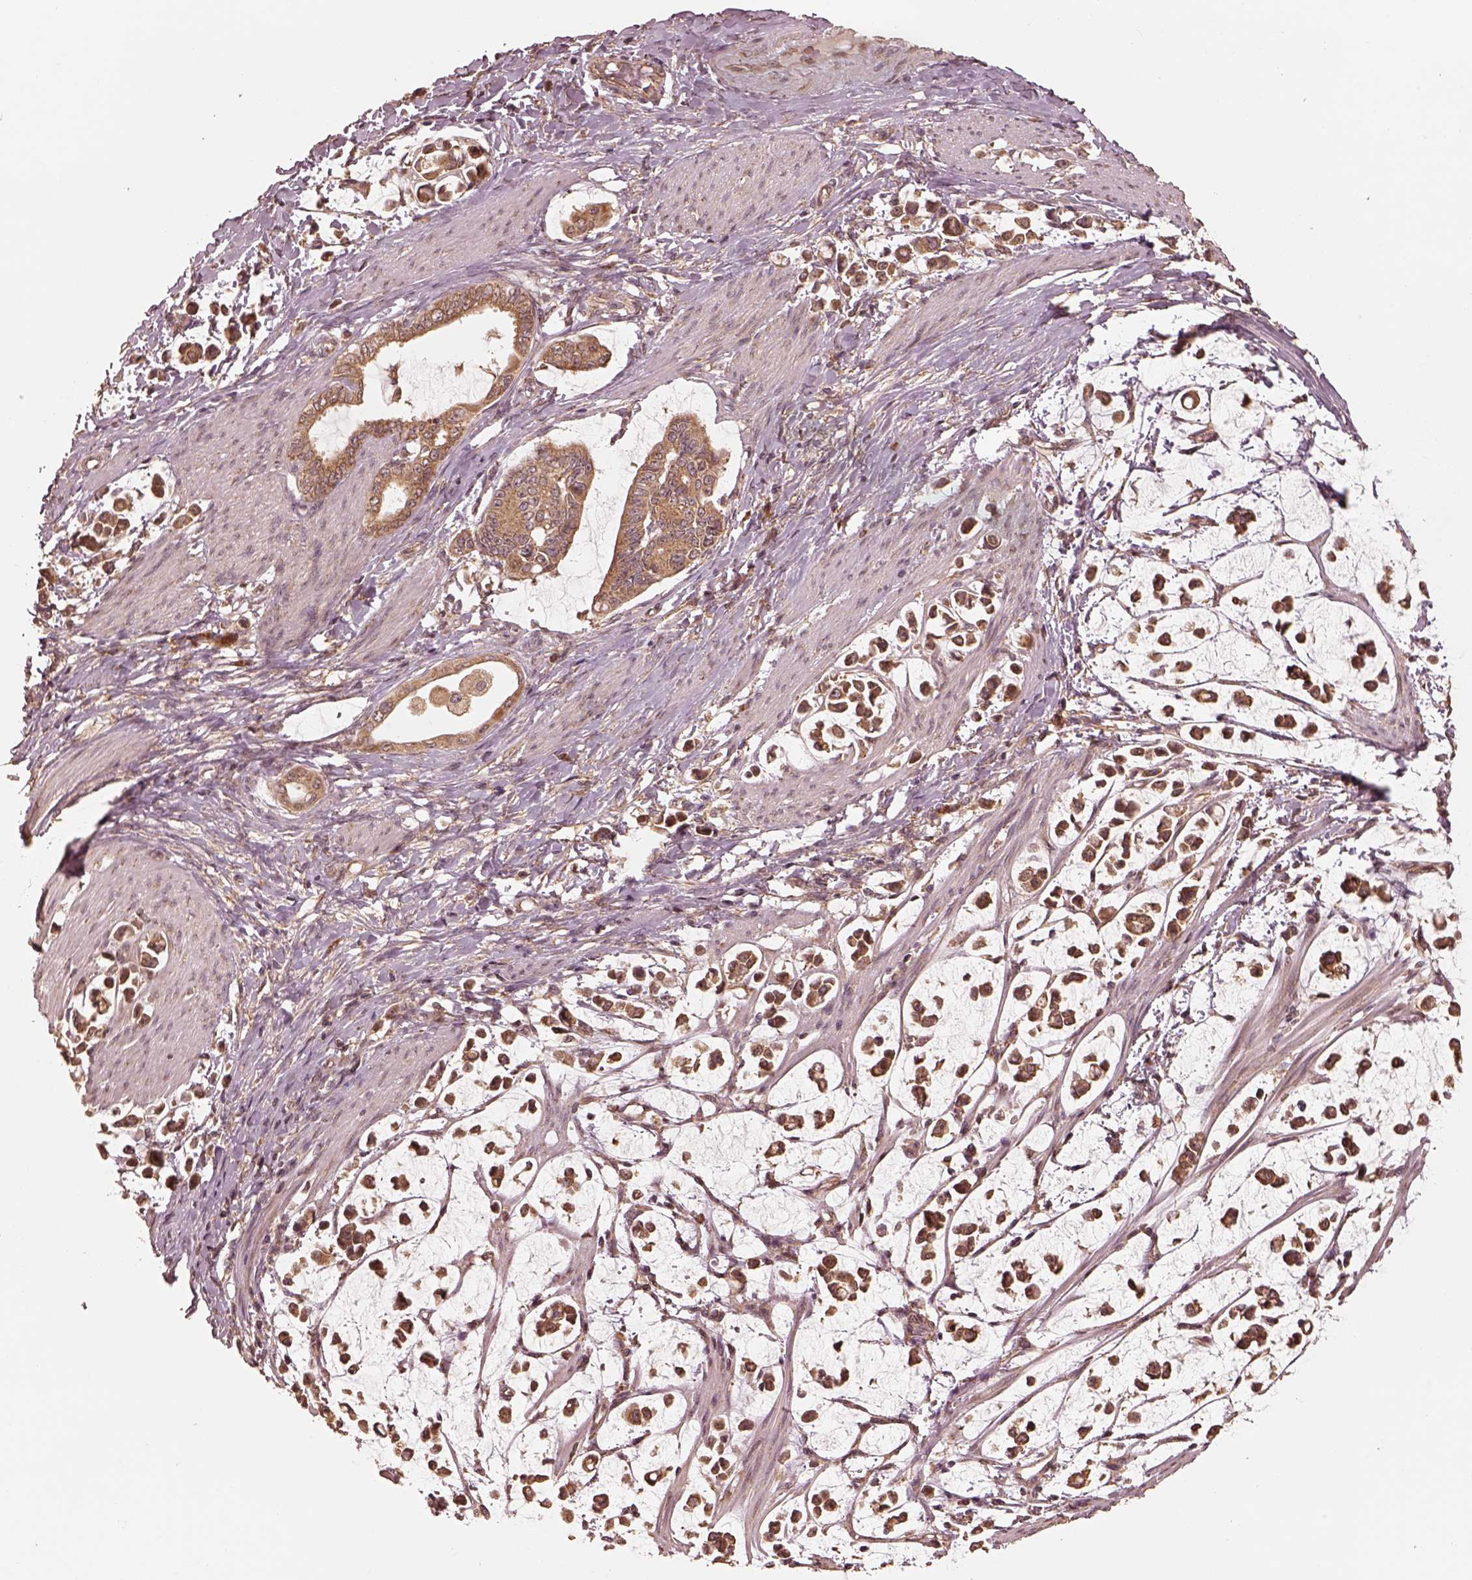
{"staining": {"intensity": "strong", "quantity": ">75%", "location": "cytoplasmic/membranous"}, "tissue": "stomach cancer", "cell_type": "Tumor cells", "image_type": "cancer", "snomed": [{"axis": "morphology", "description": "Adenocarcinoma, NOS"}, {"axis": "topography", "description": "Stomach"}], "caption": "IHC histopathology image of neoplastic tissue: human stomach adenocarcinoma stained using immunohistochemistry reveals high levels of strong protein expression localized specifically in the cytoplasmic/membranous of tumor cells, appearing as a cytoplasmic/membranous brown color.", "gene": "DNAJC25", "patient": {"sex": "male", "age": 82}}